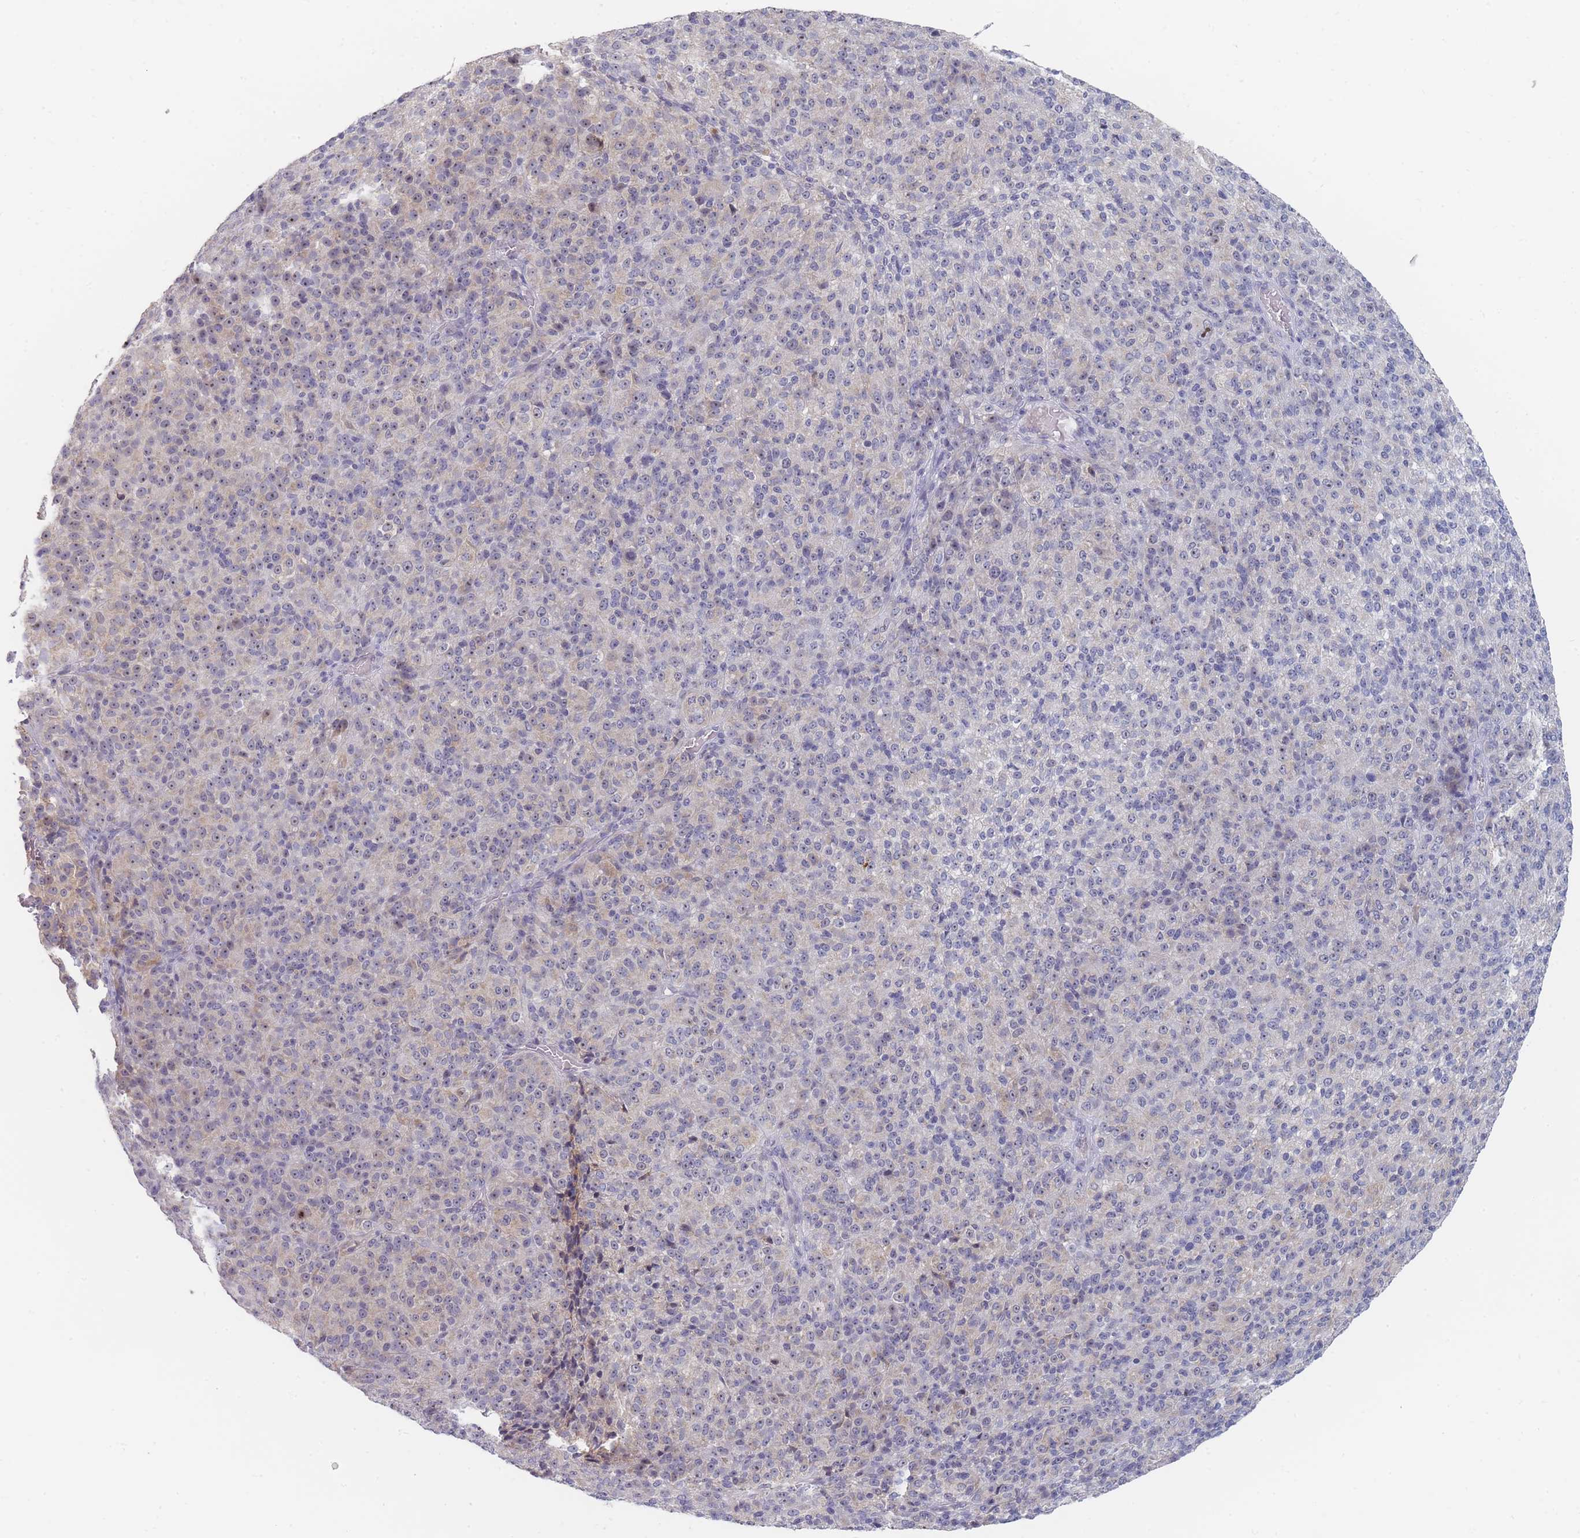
{"staining": {"intensity": "negative", "quantity": "none", "location": "none"}, "tissue": "melanoma", "cell_type": "Tumor cells", "image_type": "cancer", "snomed": [{"axis": "morphology", "description": "Malignant melanoma, Metastatic site"}, {"axis": "topography", "description": "Brain"}], "caption": "Immunohistochemical staining of human melanoma reveals no significant positivity in tumor cells.", "gene": "RNF8", "patient": {"sex": "female", "age": 56}}